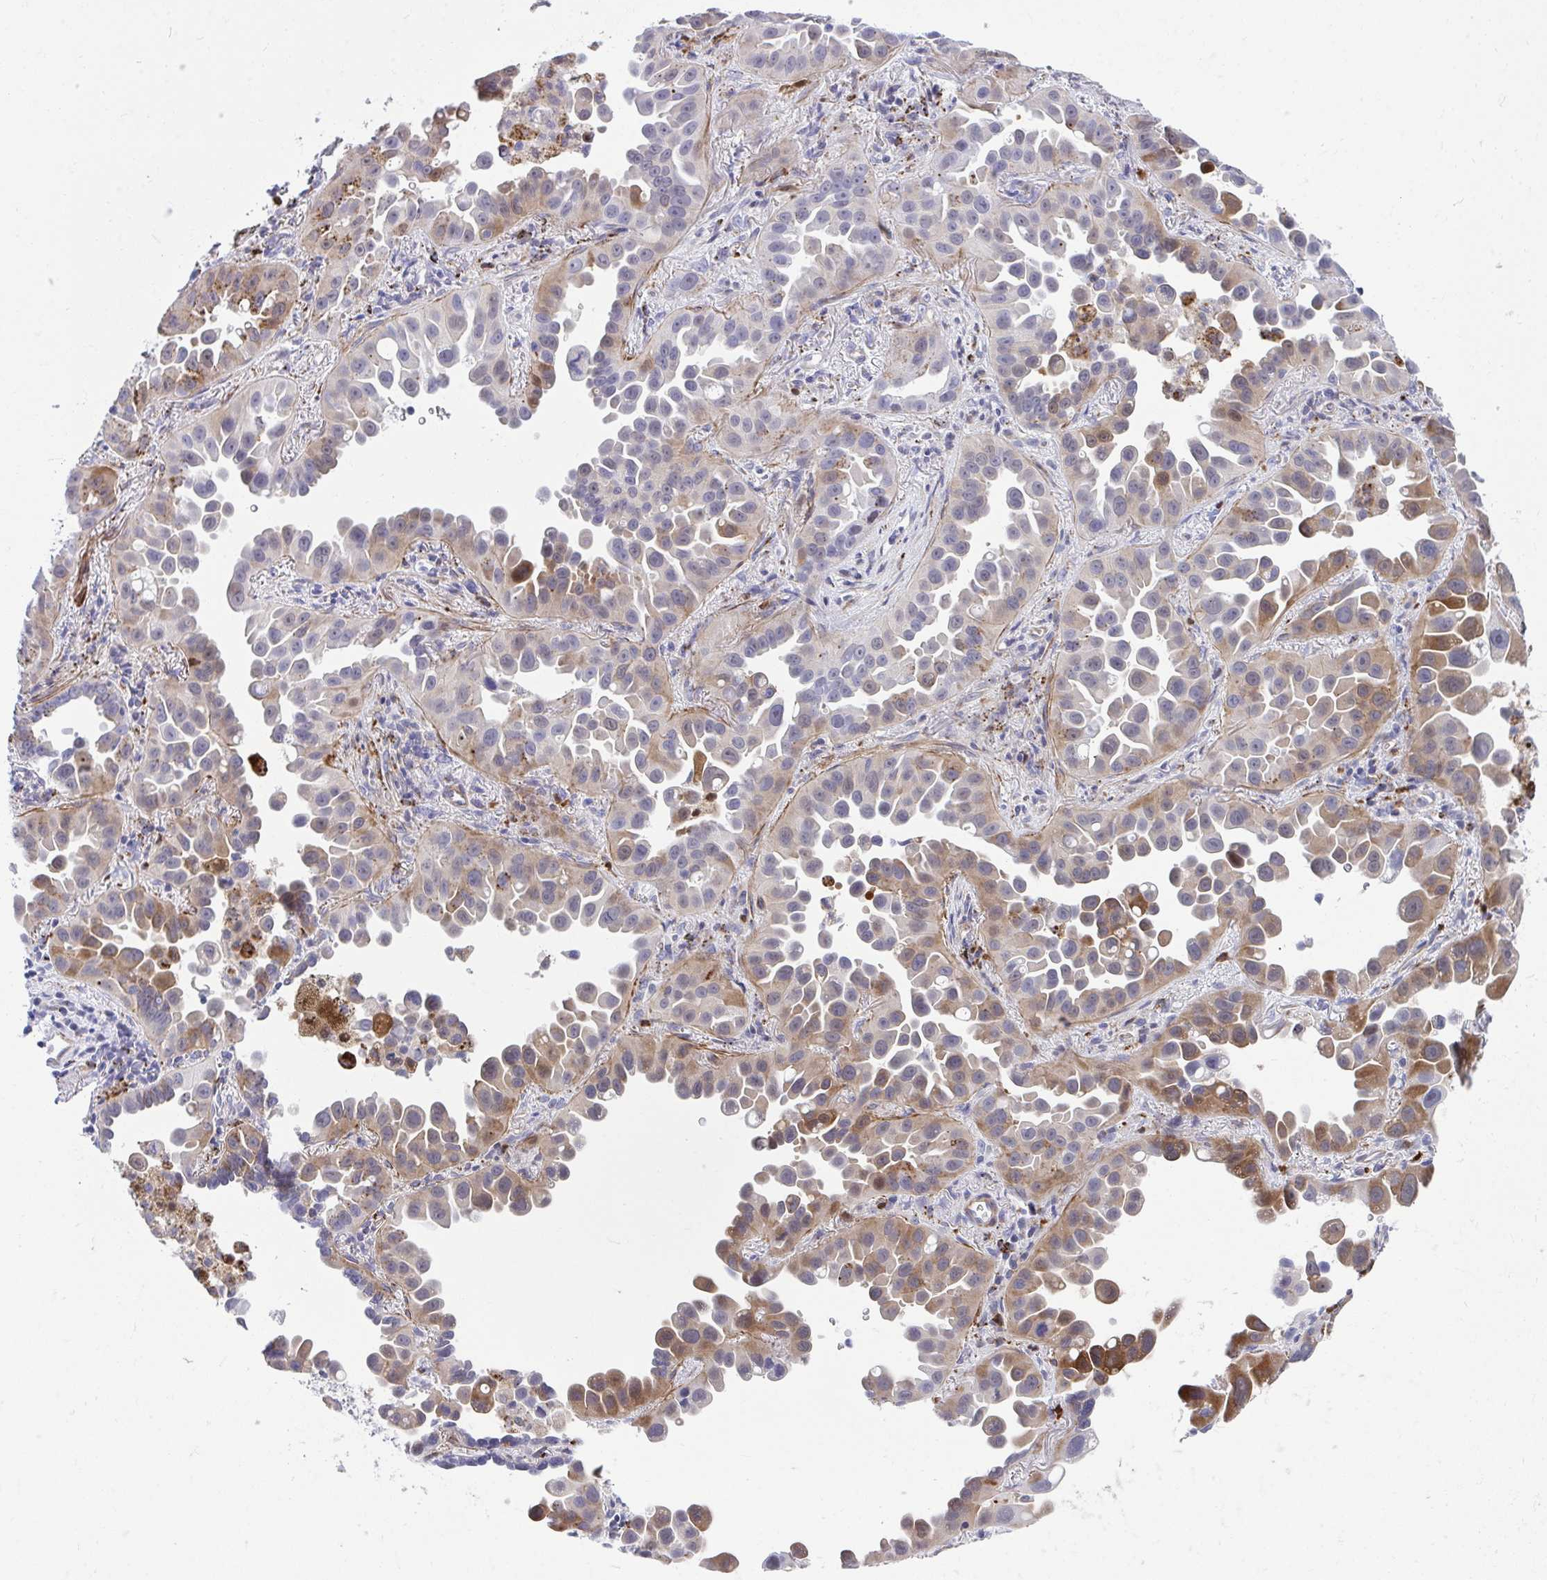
{"staining": {"intensity": "moderate", "quantity": "25%-75%", "location": "cytoplasmic/membranous"}, "tissue": "lung cancer", "cell_type": "Tumor cells", "image_type": "cancer", "snomed": [{"axis": "morphology", "description": "Adenocarcinoma, NOS"}, {"axis": "topography", "description": "Lung"}], "caption": "Approximately 25%-75% of tumor cells in lung cancer (adenocarcinoma) display moderate cytoplasmic/membranous protein positivity as visualized by brown immunohistochemical staining.", "gene": "CSTB", "patient": {"sex": "male", "age": 68}}